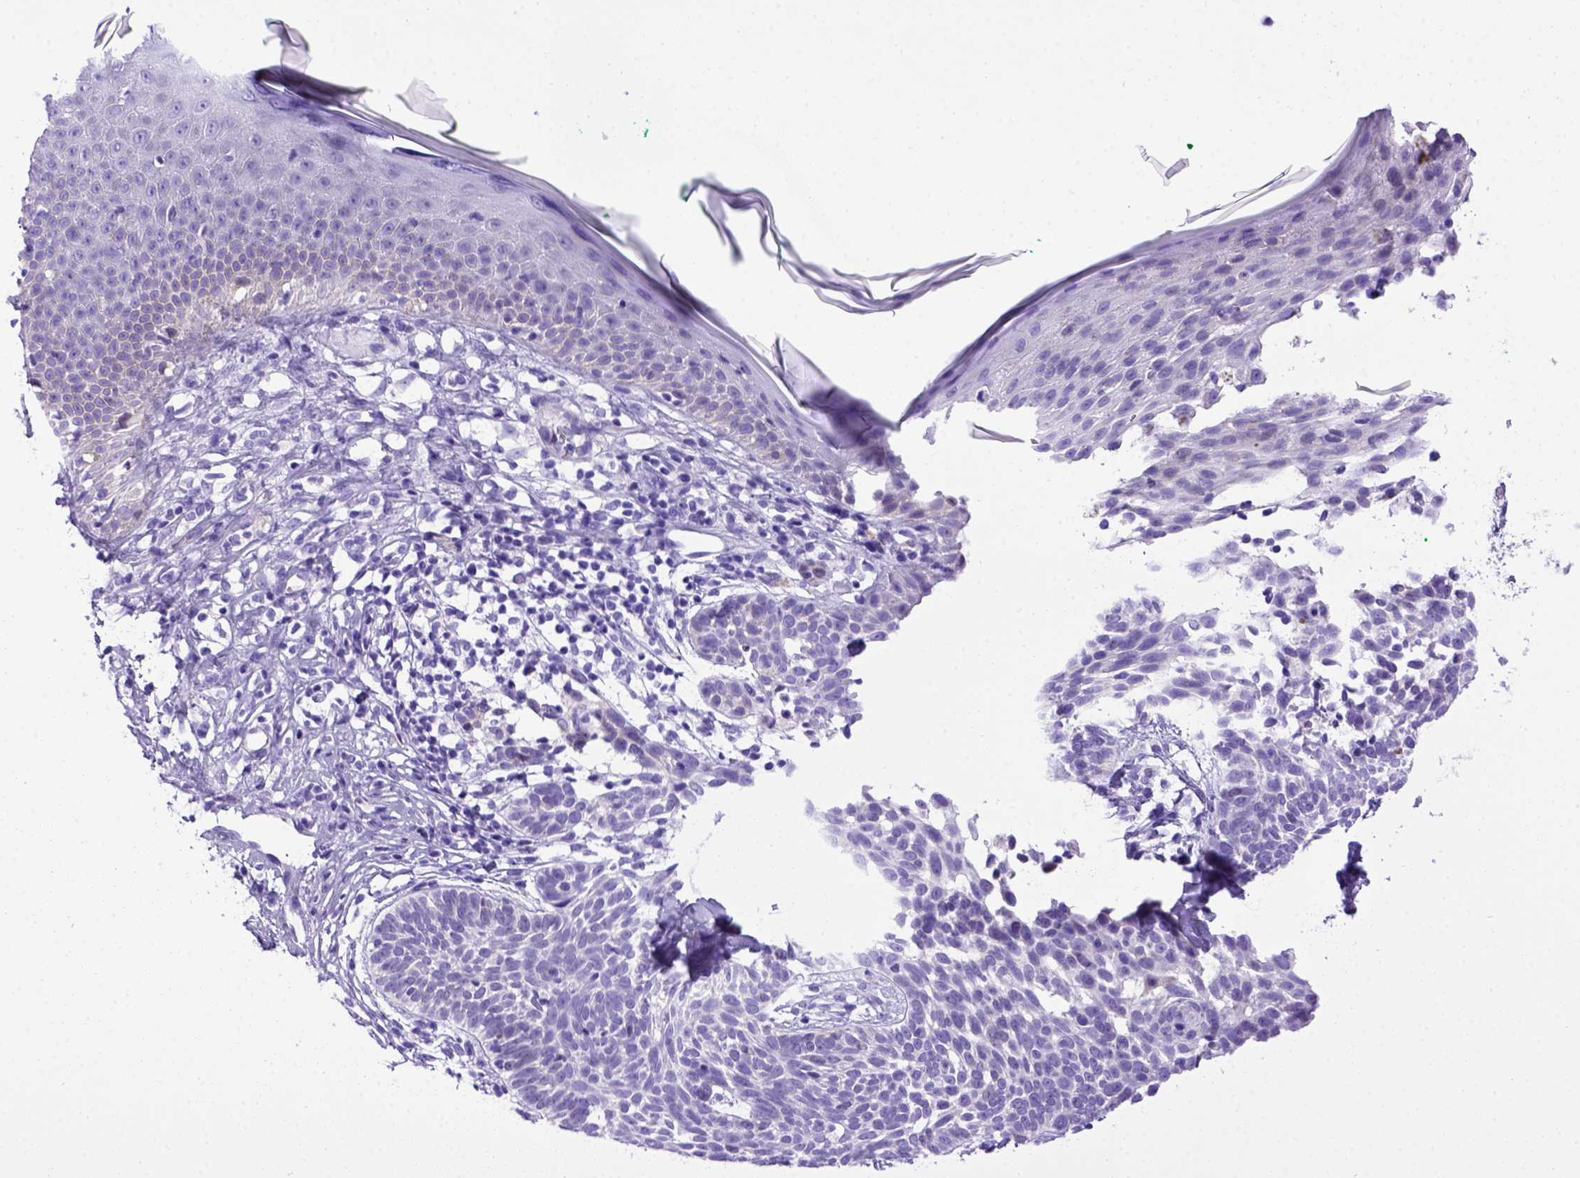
{"staining": {"intensity": "negative", "quantity": "none", "location": "none"}, "tissue": "skin cancer", "cell_type": "Tumor cells", "image_type": "cancer", "snomed": [{"axis": "morphology", "description": "Basal cell carcinoma"}, {"axis": "topography", "description": "Skin"}], "caption": "This is an immunohistochemistry (IHC) micrograph of human basal cell carcinoma (skin). There is no expression in tumor cells.", "gene": "ADAM12", "patient": {"sex": "male", "age": 85}}